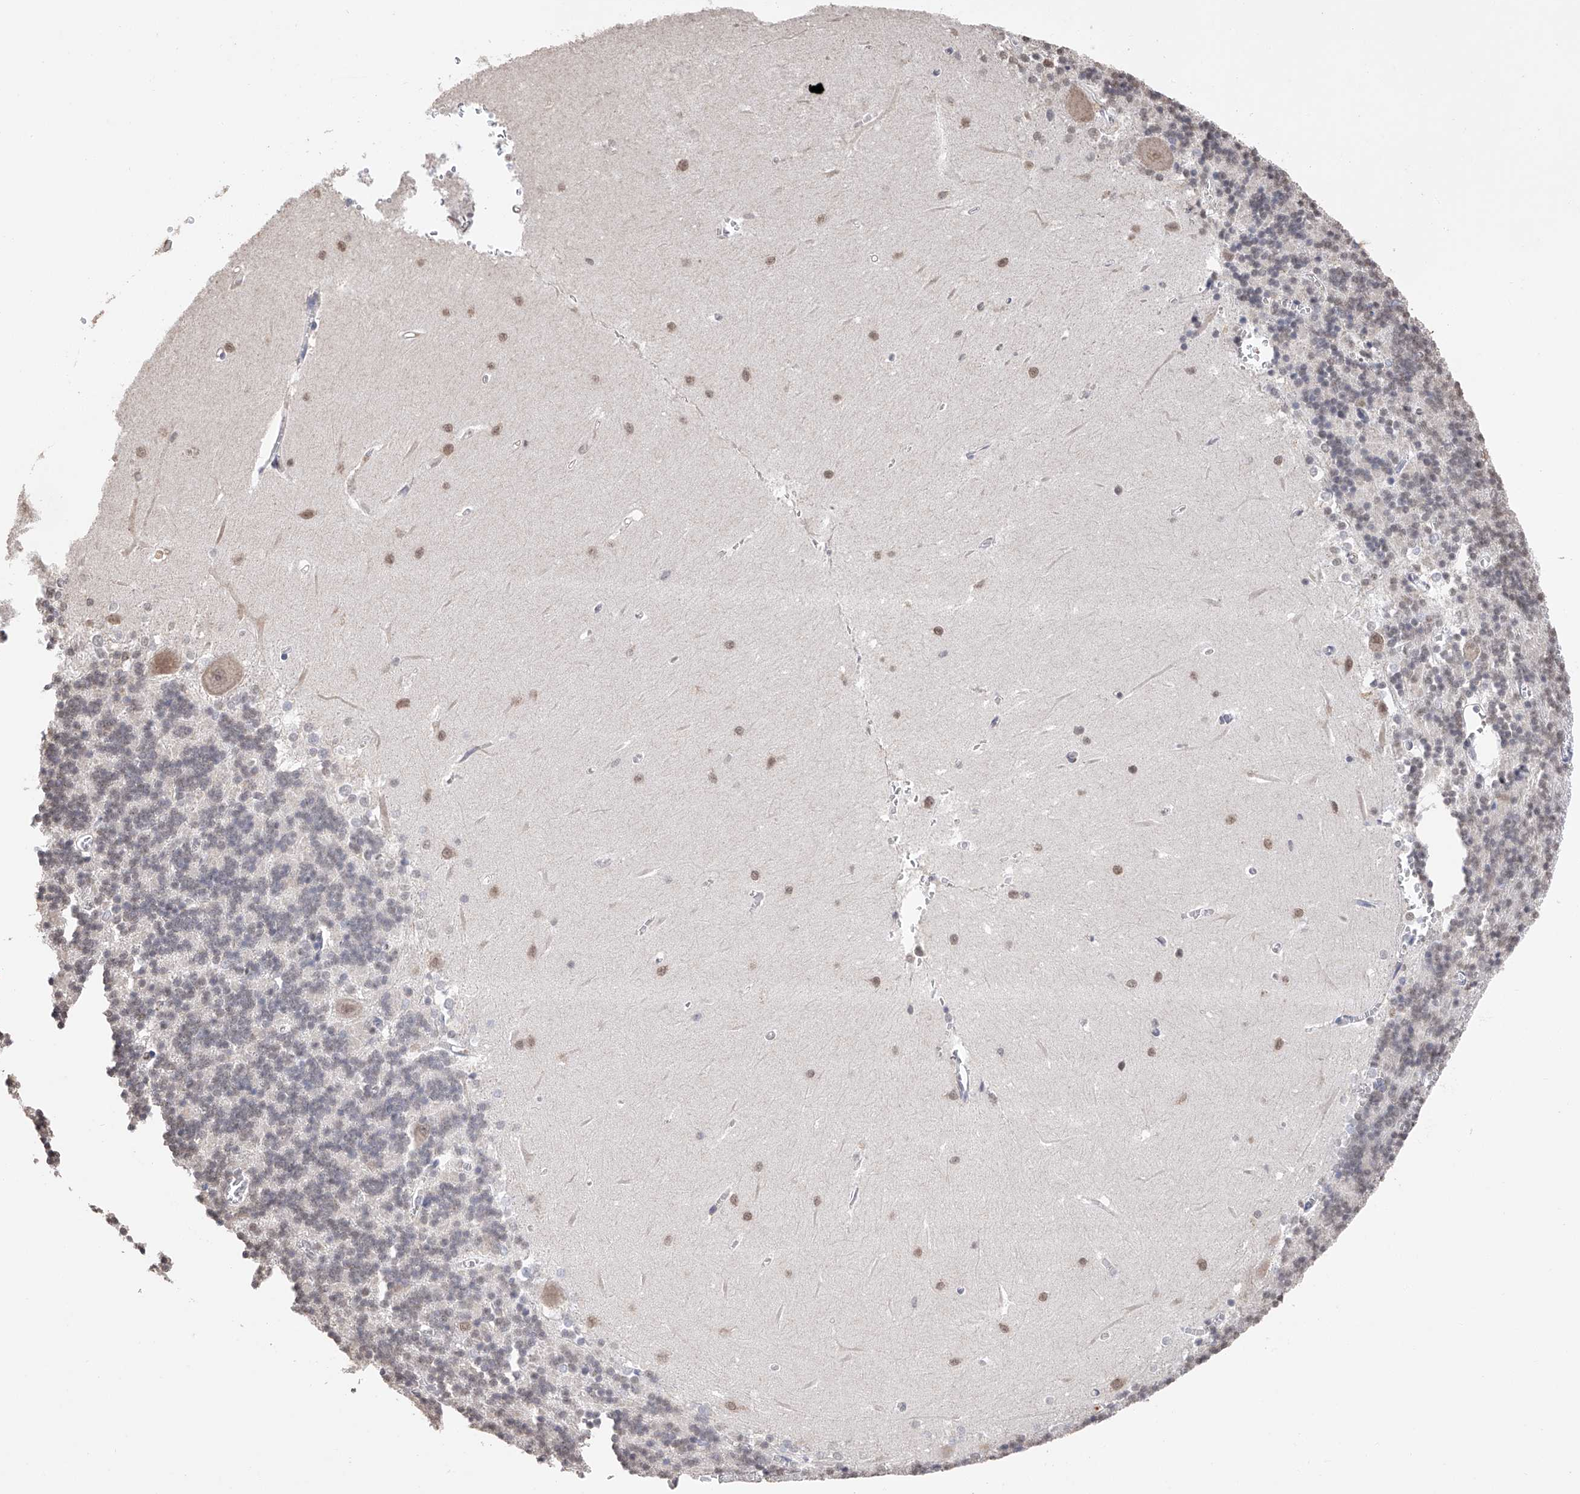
{"staining": {"intensity": "negative", "quantity": "none", "location": "none"}, "tissue": "cerebellum", "cell_type": "Cells in granular layer", "image_type": "normal", "snomed": [{"axis": "morphology", "description": "Normal tissue, NOS"}, {"axis": "topography", "description": "Cerebellum"}], "caption": "Image shows no significant protein positivity in cells in granular layer of benign cerebellum. (Brightfield microscopy of DAB IHC at high magnification).", "gene": "DMAP1", "patient": {"sex": "male", "age": 37}}